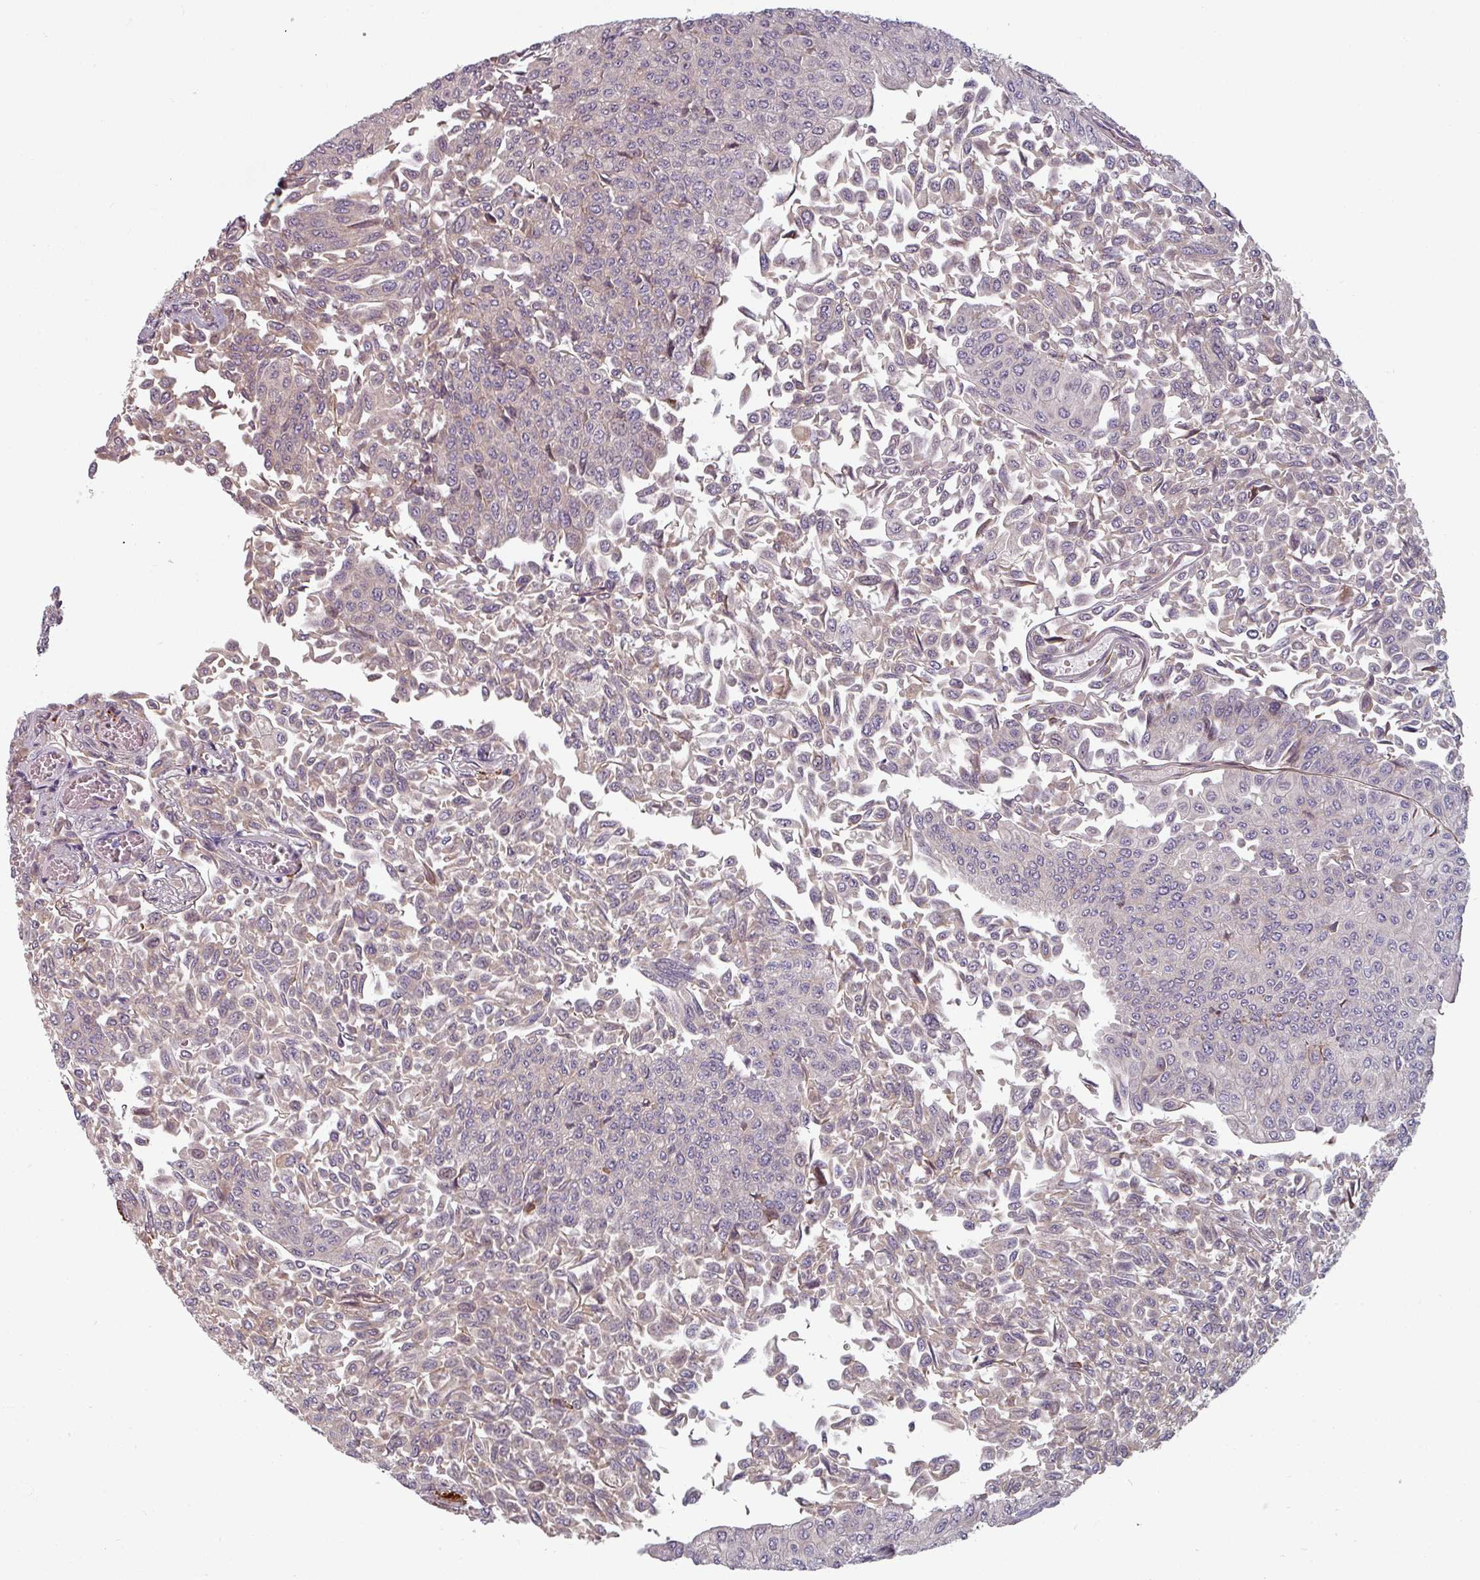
{"staining": {"intensity": "negative", "quantity": "none", "location": "none"}, "tissue": "urothelial cancer", "cell_type": "Tumor cells", "image_type": "cancer", "snomed": [{"axis": "morphology", "description": "Urothelial carcinoma, NOS"}, {"axis": "topography", "description": "Urinary bladder"}], "caption": "The histopathology image exhibits no significant positivity in tumor cells of urothelial cancer.", "gene": "CYB5RL", "patient": {"sex": "male", "age": 59}}